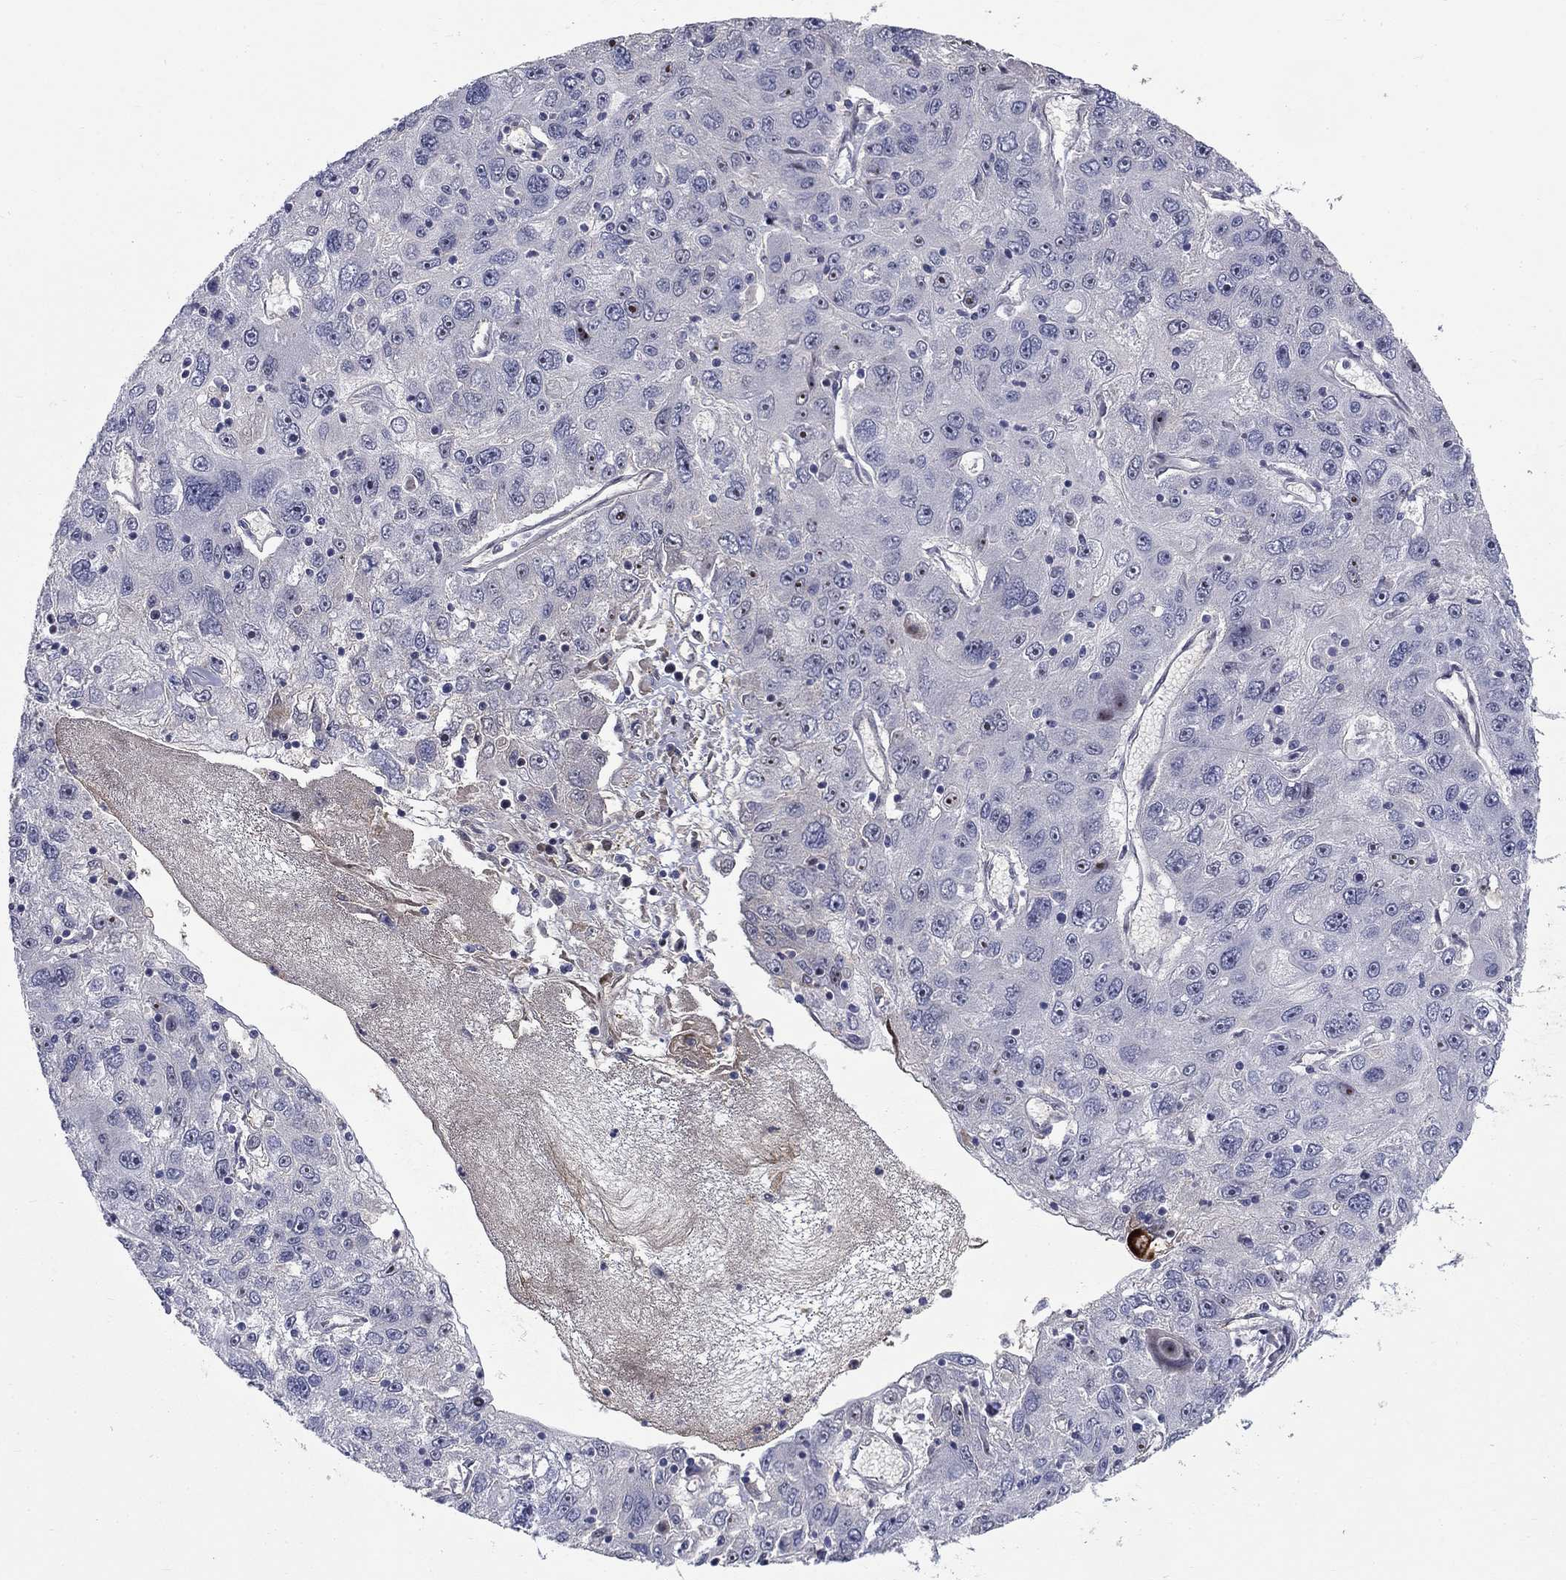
{"staining": {"intensity": "negative", "quantity": "none", "location": "none"}, "tissue": "stomach cancer", "cell_type": "Tumor cells", "image_type": "cancer", "snomed": [{"axis": "morphology", "description": "Adenocarcinoma, NOS"}, {"axis": "topography", "description": "Stomach"}], "caption": "IHC histopathology image of neoplastic tissue: stomach cancer stained with DAB exhibits no significant protein staining in tumor cells.", "gene": "SLC1A1", "patient": {"sex": "male", "age": 56}}